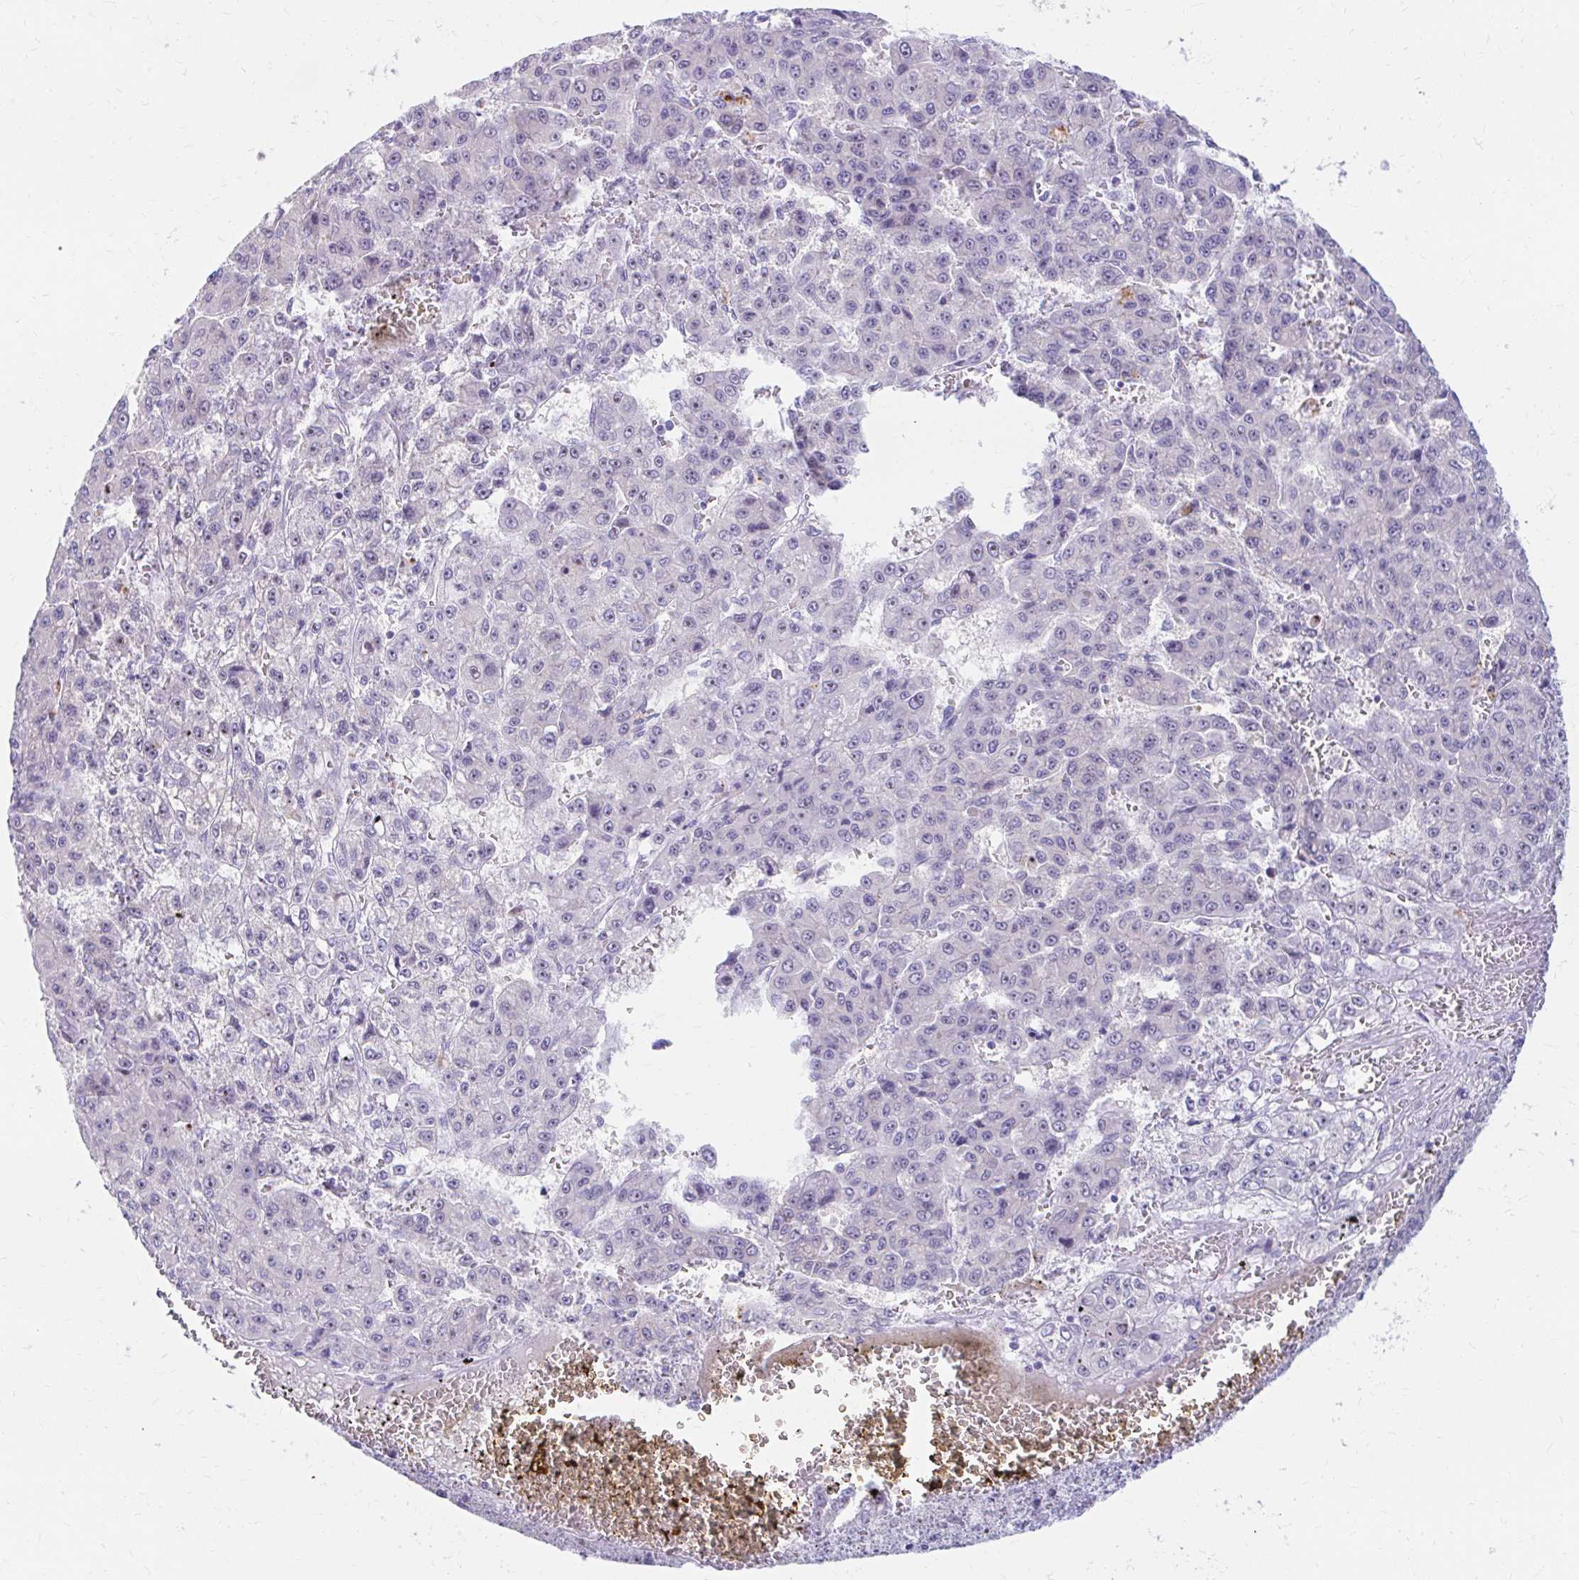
{"staining": {"intensity": "weak", "quantity": "<25%", "location": "nuclear"}, "tissue": "liver cancer", "cell_type": "Tumor cells", "image_type": "cancer", "snomed": [{"axis": "morphology", "description": "Carcinoma, Hepatocellular, NOS"}, {"axis": "topography", "description": "Liver"}], "caption": "Hepatocellular carcinoma (liver) stained for a protein using IHC displays no expression tumor cells.", "gene": "FTSJ3", "patient": {"sex": "male", "age": 70}}